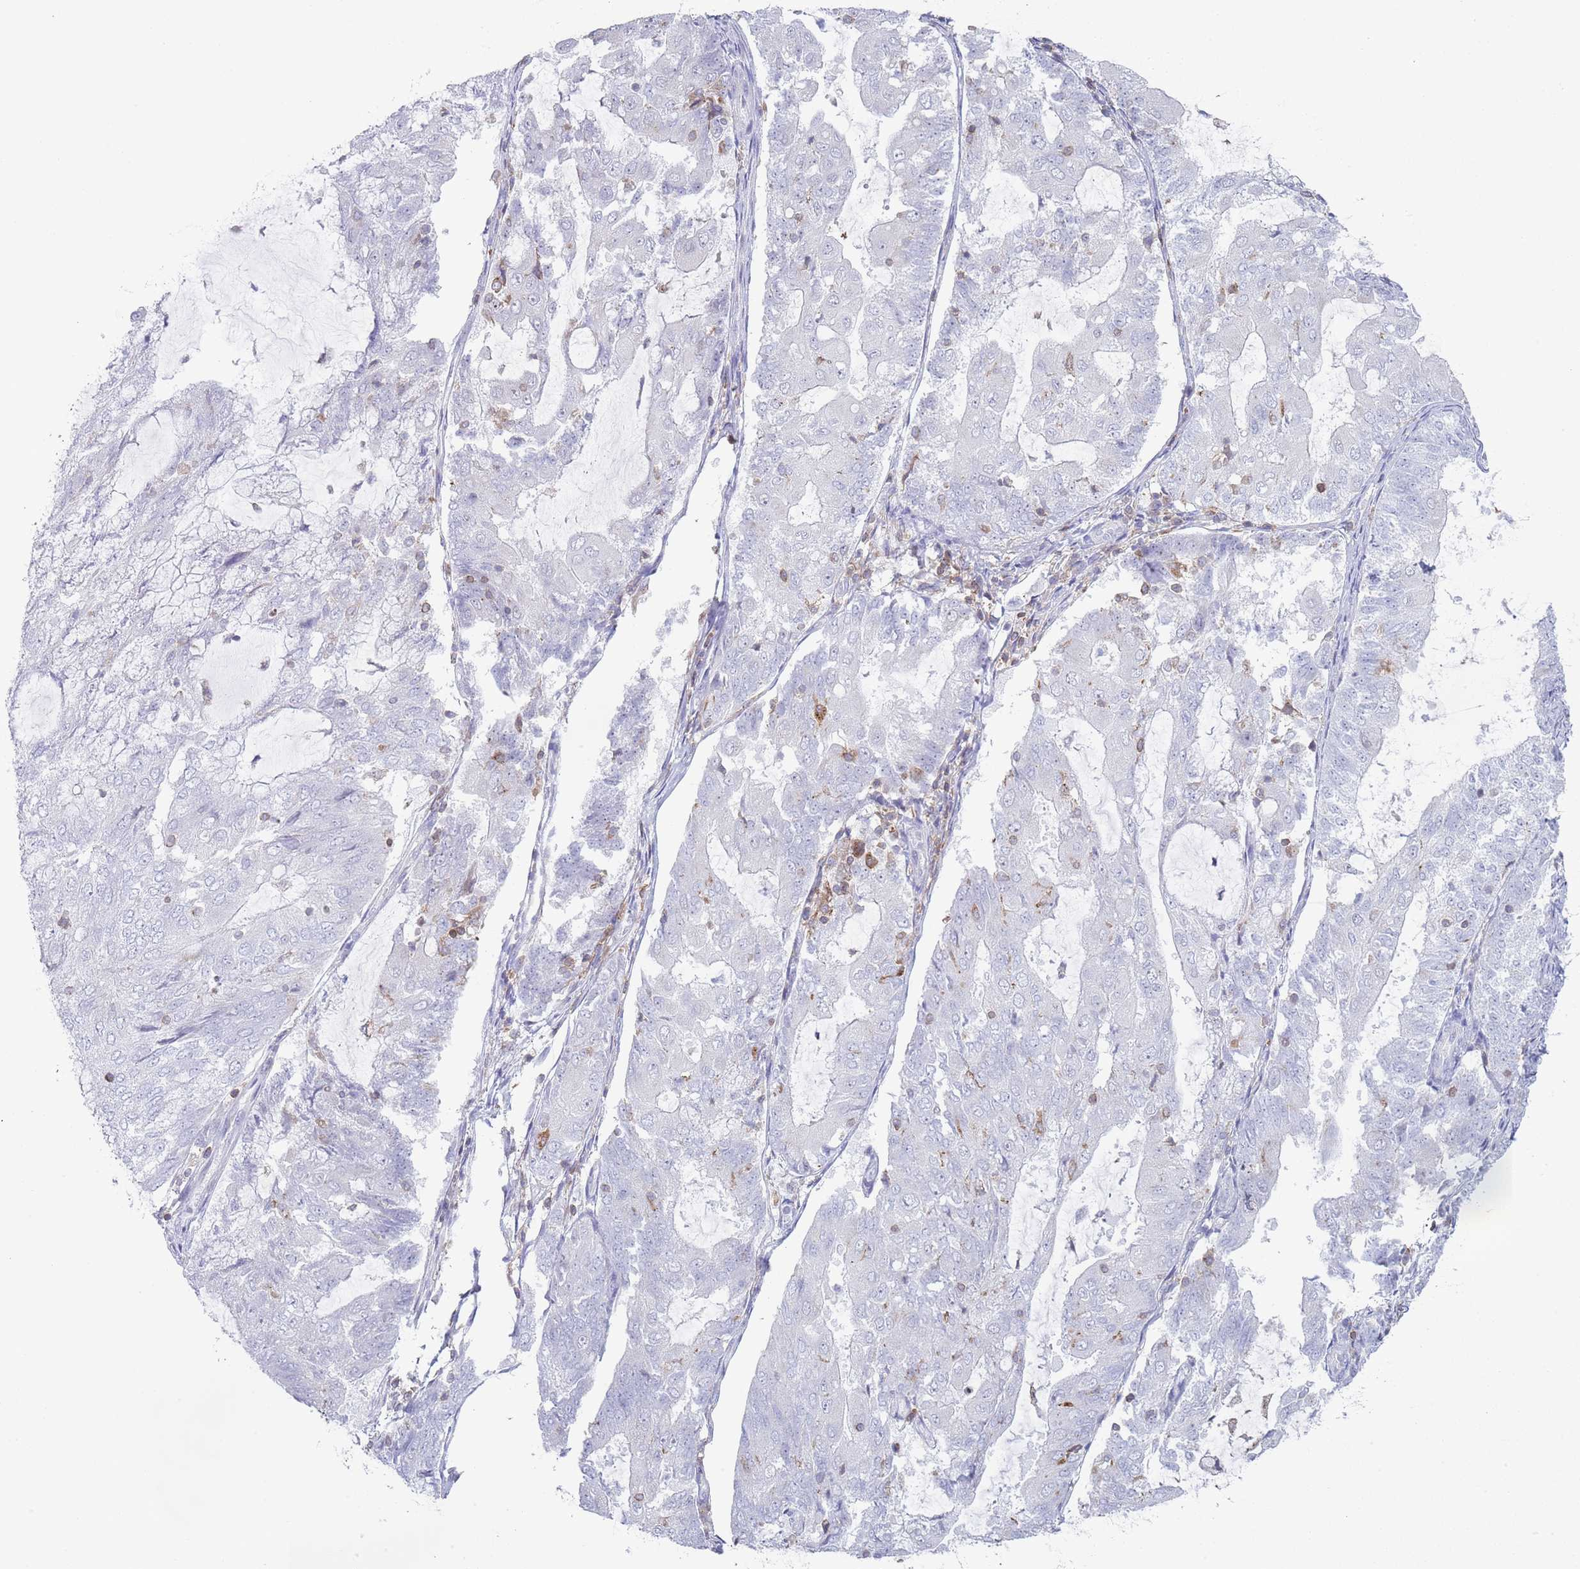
{"staining": {"intensity": "negative", "quantity": "none", "location": "none"}, "tissue": "endometrial cancer", "cell_type": "Tumor cells", "image_type": "cancer", "snomed": [{"axis": "morphology", "description": "Adenocarcinoma, NOS"}, {"axis": "topography", "description": "Endometrium"}], "caption": "This is an immunohistochemistry (IHC) micrograph of human adenocarcinoma (endometrial). There is no expression in tumor cells.", "gene": "LPXN", "patient": {"sex": "female", "age": 81}}